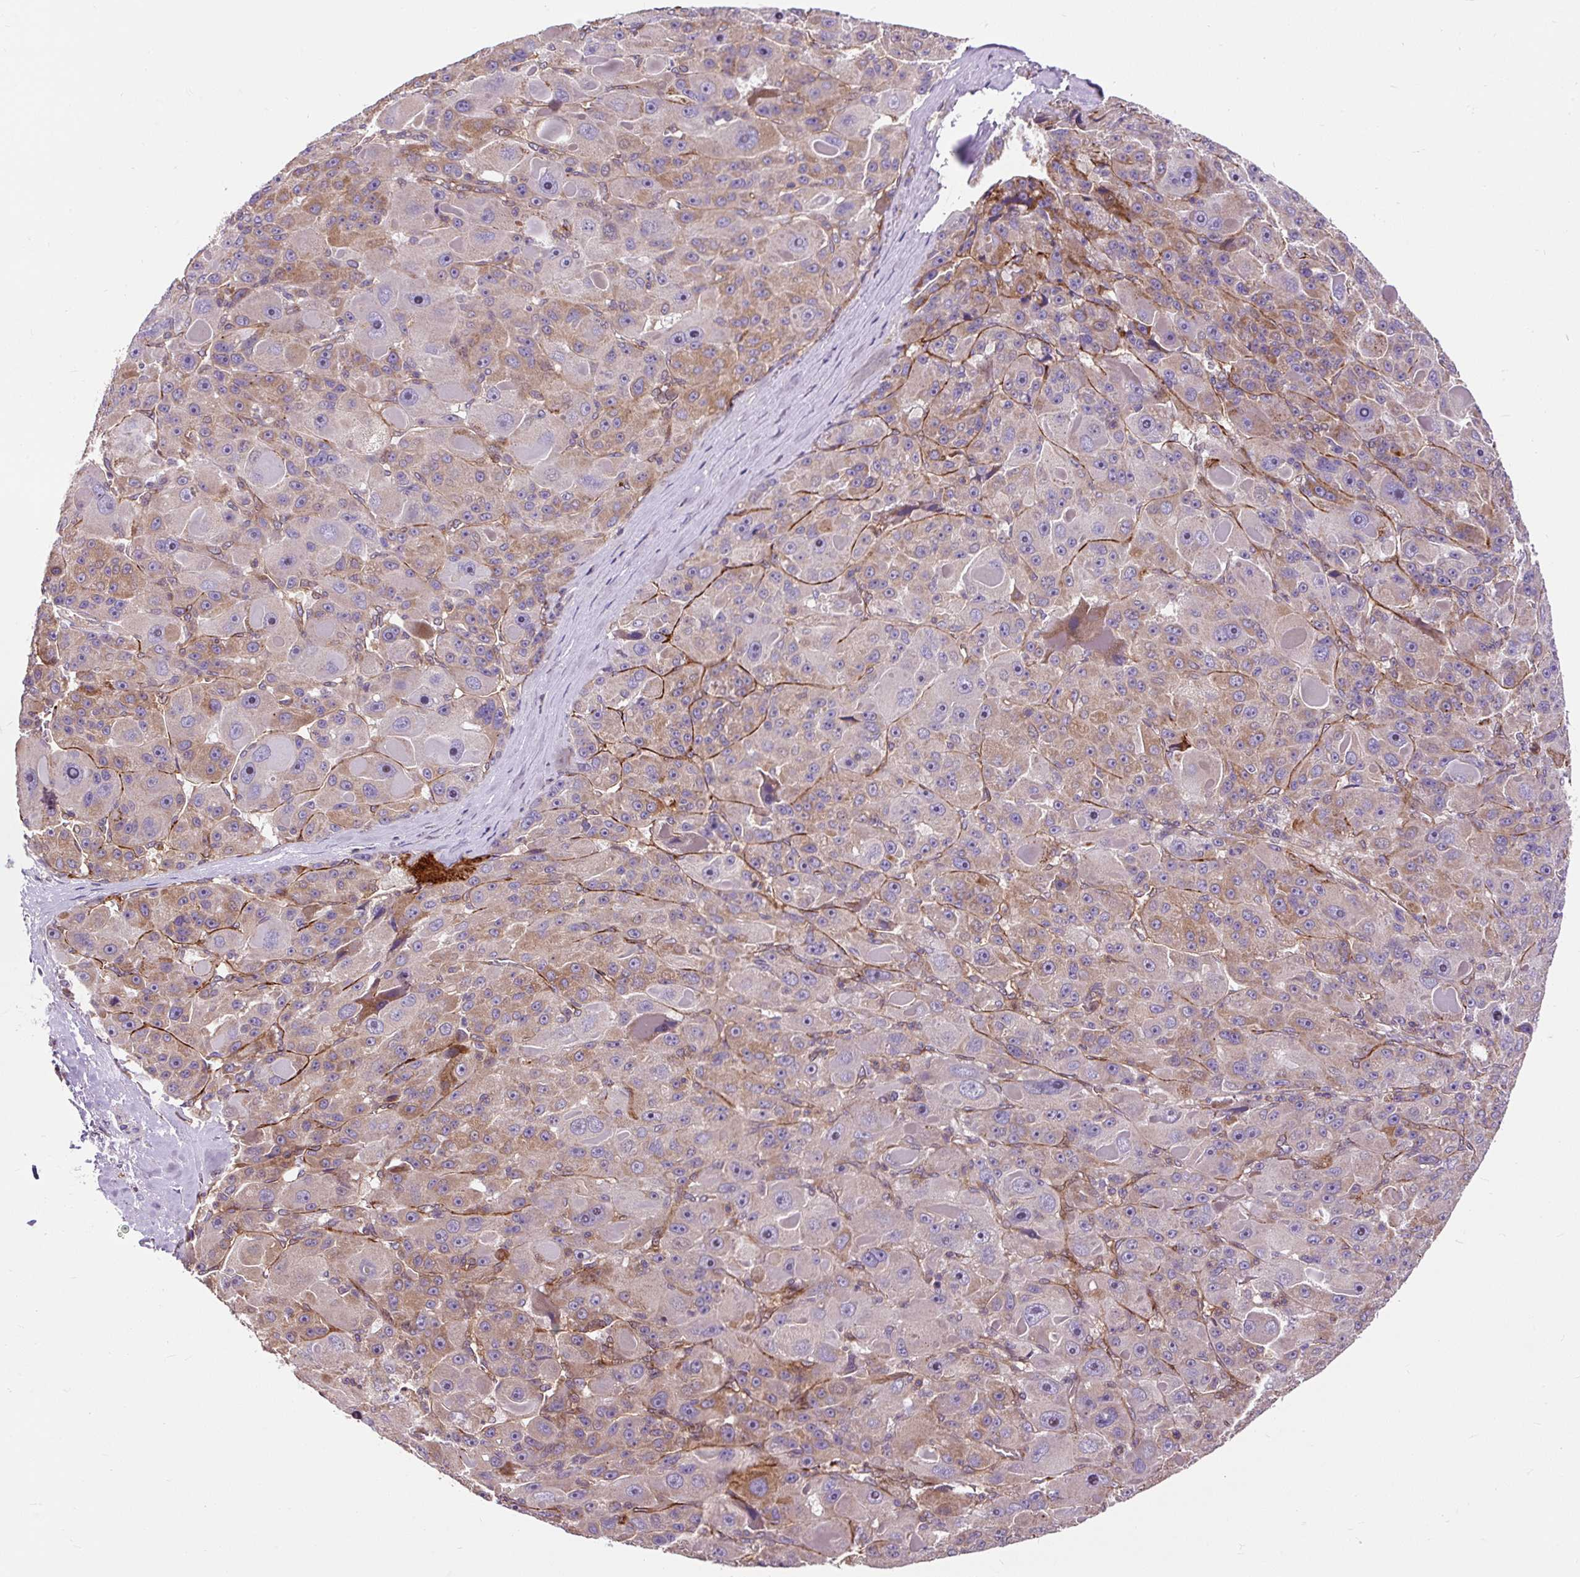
{"staining": {"intensity": "moderate", "quantity": "<25%", "location": "cytoplasmic/membranous"}, "tissue": "liver cancer", "cell_type": "Tumor cells", "image_type": "cancer", "snomed": [{"axis": "morphology", "description": "Carcinoma, Hepatocellular, NOS"}, {"axis": "topography", "description": "Liver"}], "caption": "Moderate cytoplasmic/membranous expression for a protein is appreciated in approximately <25% of tumor cells of liver hepatocellular carcinoma using immunohistochemistry.", "gene": "PCDHGB3", "patient": {"sex": "male", "age": 76}}